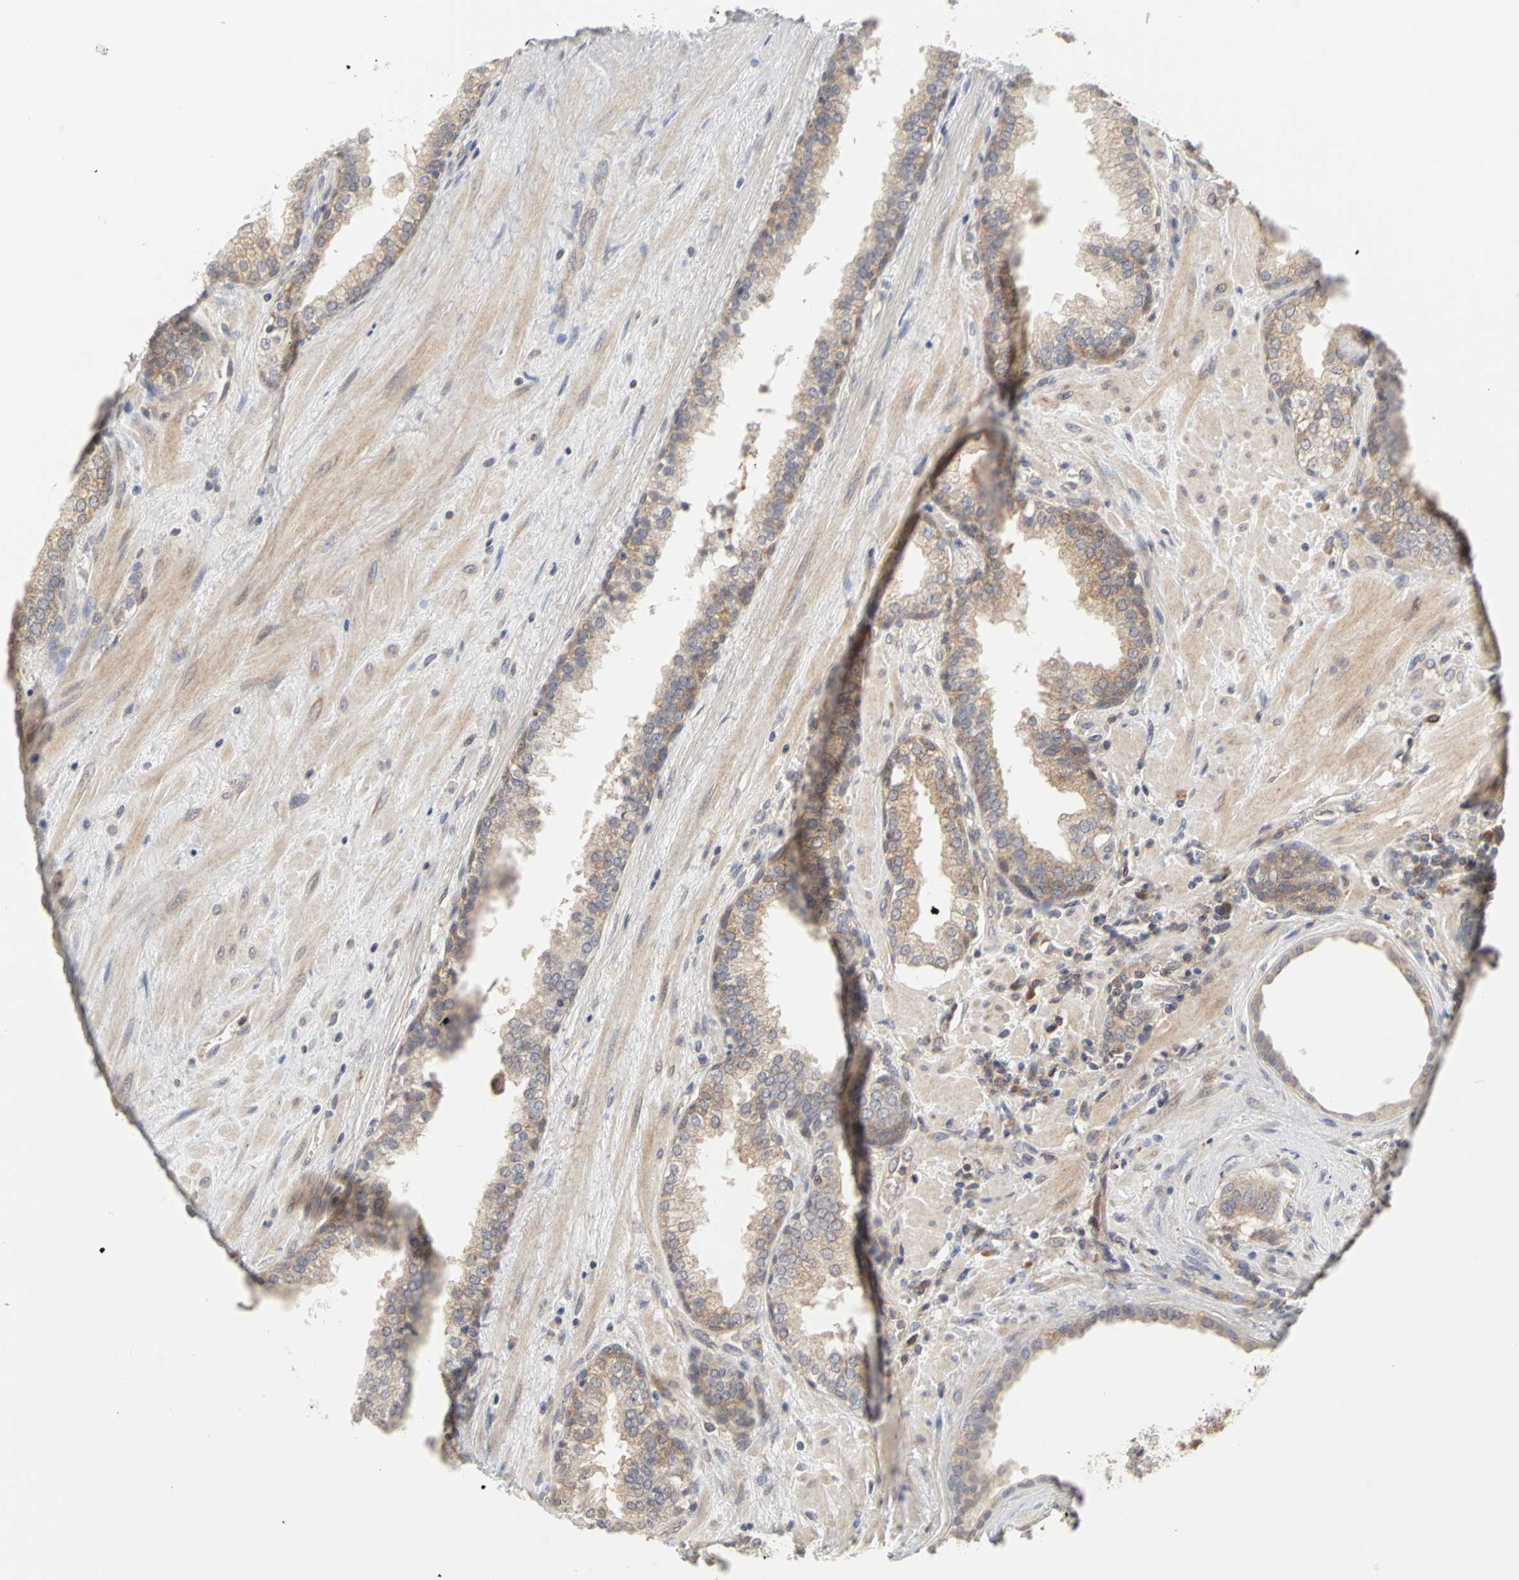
{"staining": {"intensity": "moderate", "quantity": ">75%", "location": "cytoplasmic/membranous"}, "tissue": "prostate", "cell_type": "Glandular cells", "image_type": "normal", "snomed": [{"axis": "morphology", "description": "Normal tissue, NOS"}, {"axis": "topography", "description": "Prostate"}], "caption": "Immunohistochemical staining of normal prostate exhibits moderate cytoplasmic/membranous protein expression in about >75% of glandular cells. (Stains: DAB (3,3'-diaminobenzidine) in brown, nuclei in blue, Microscopy: brightfield microscopy at high magnification).", "gene": "IRAK1", "patient": {"sex": "male", "age": 51}}